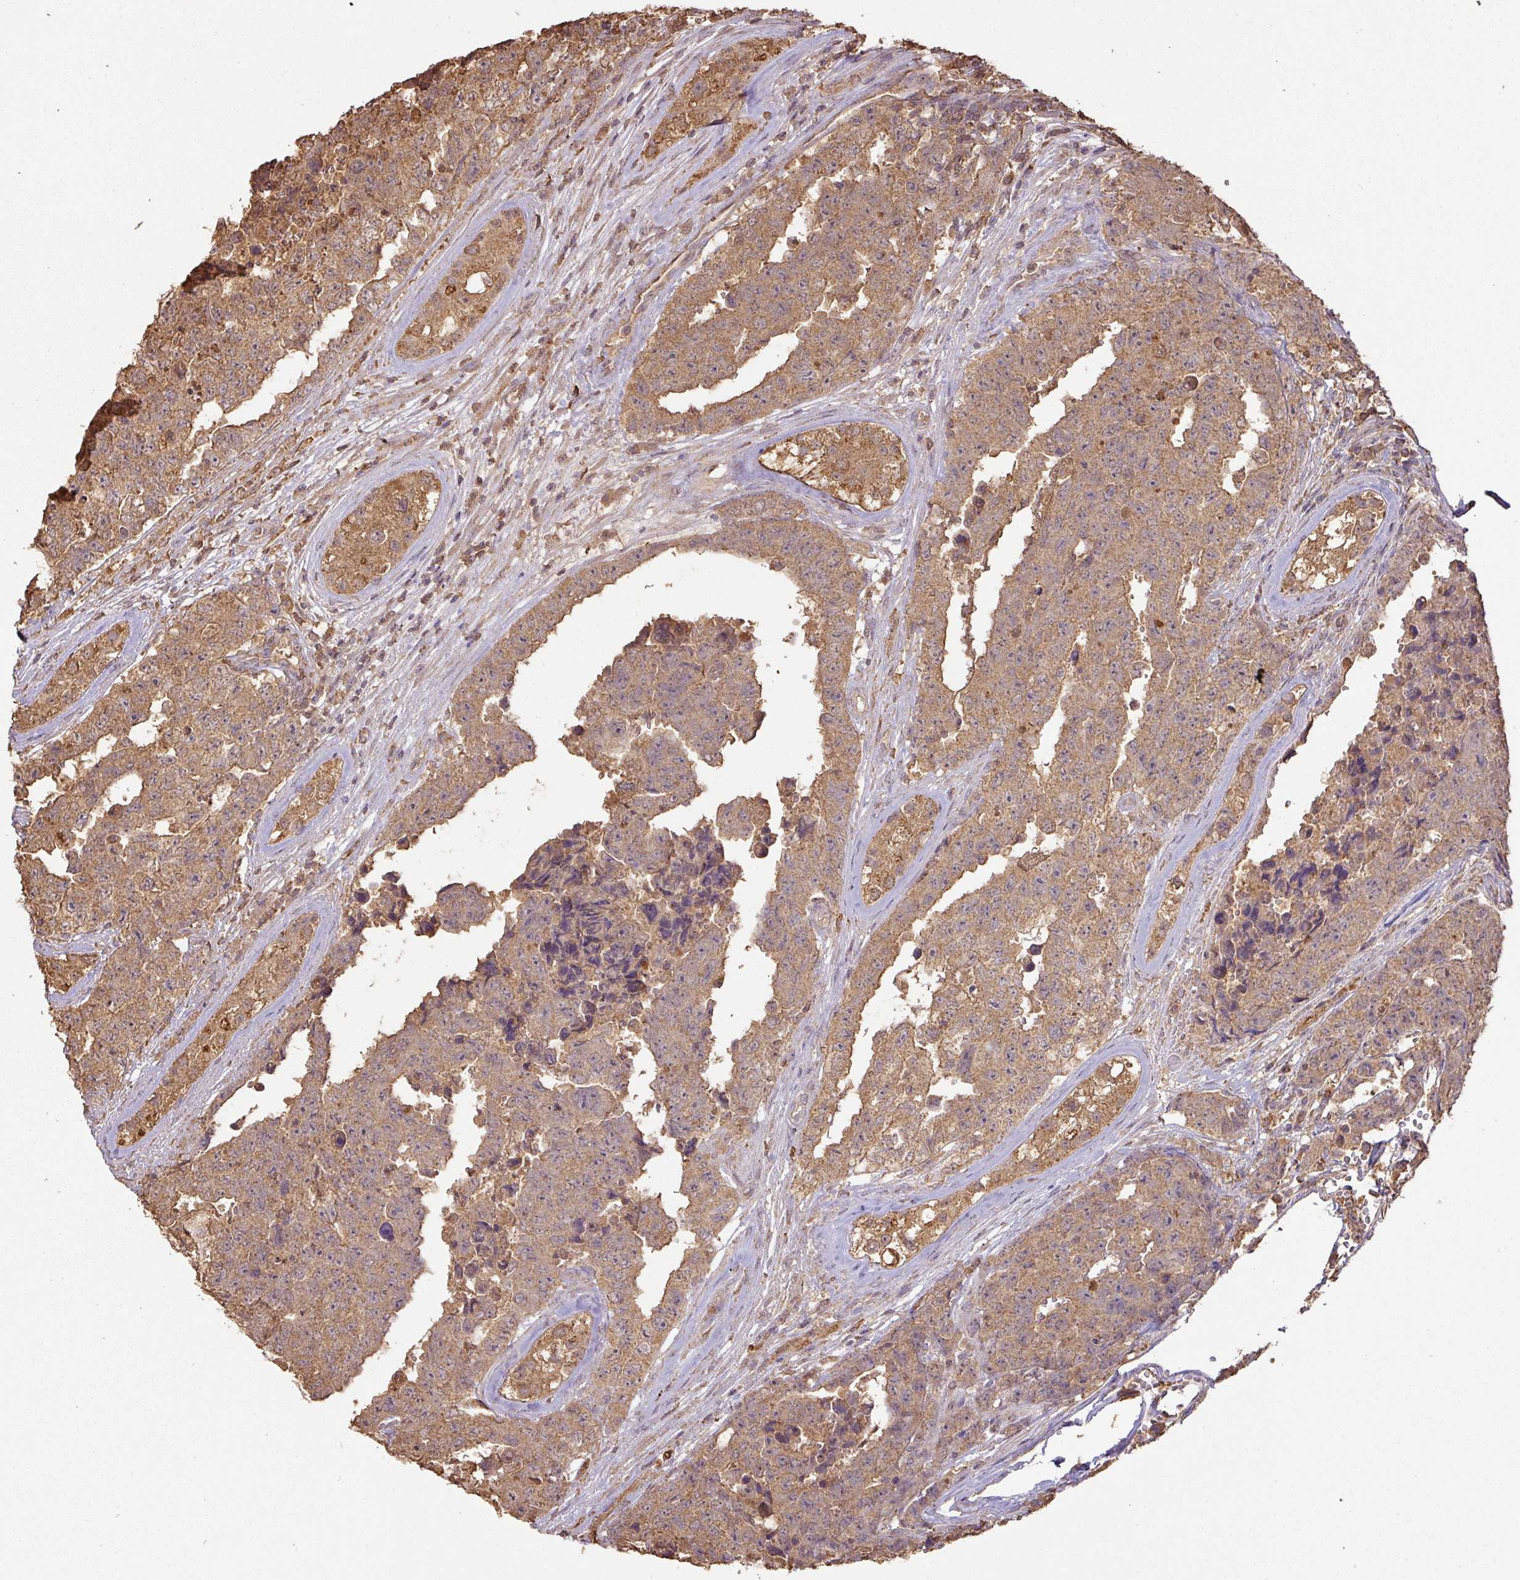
{"staining": {"intensity": "moderate", "quantity": ">75%", "location": "cytoplasmic/membranous"}, "tissue": "testis cancer", "cell_type": "Tumor cells", "image_type": "cancer", "snomed": [{"axis": "morphology", "description": "Normal tissue, NOS"}, {"axis": "morphology", "description": "Carcinoma, Embryonal, NOS"}, {"axis": "topography", "description": "Testis"}, {"axis": "topography", "description": "Epididymis"}], "caption": "Human testis cancer stained for a protein (brown) displays moderate cytoplasmic/membranous positive staining in about >75% of tumor cells.", "gene": "ATAT1", "patient": {"sex": "male", "age": 25}}